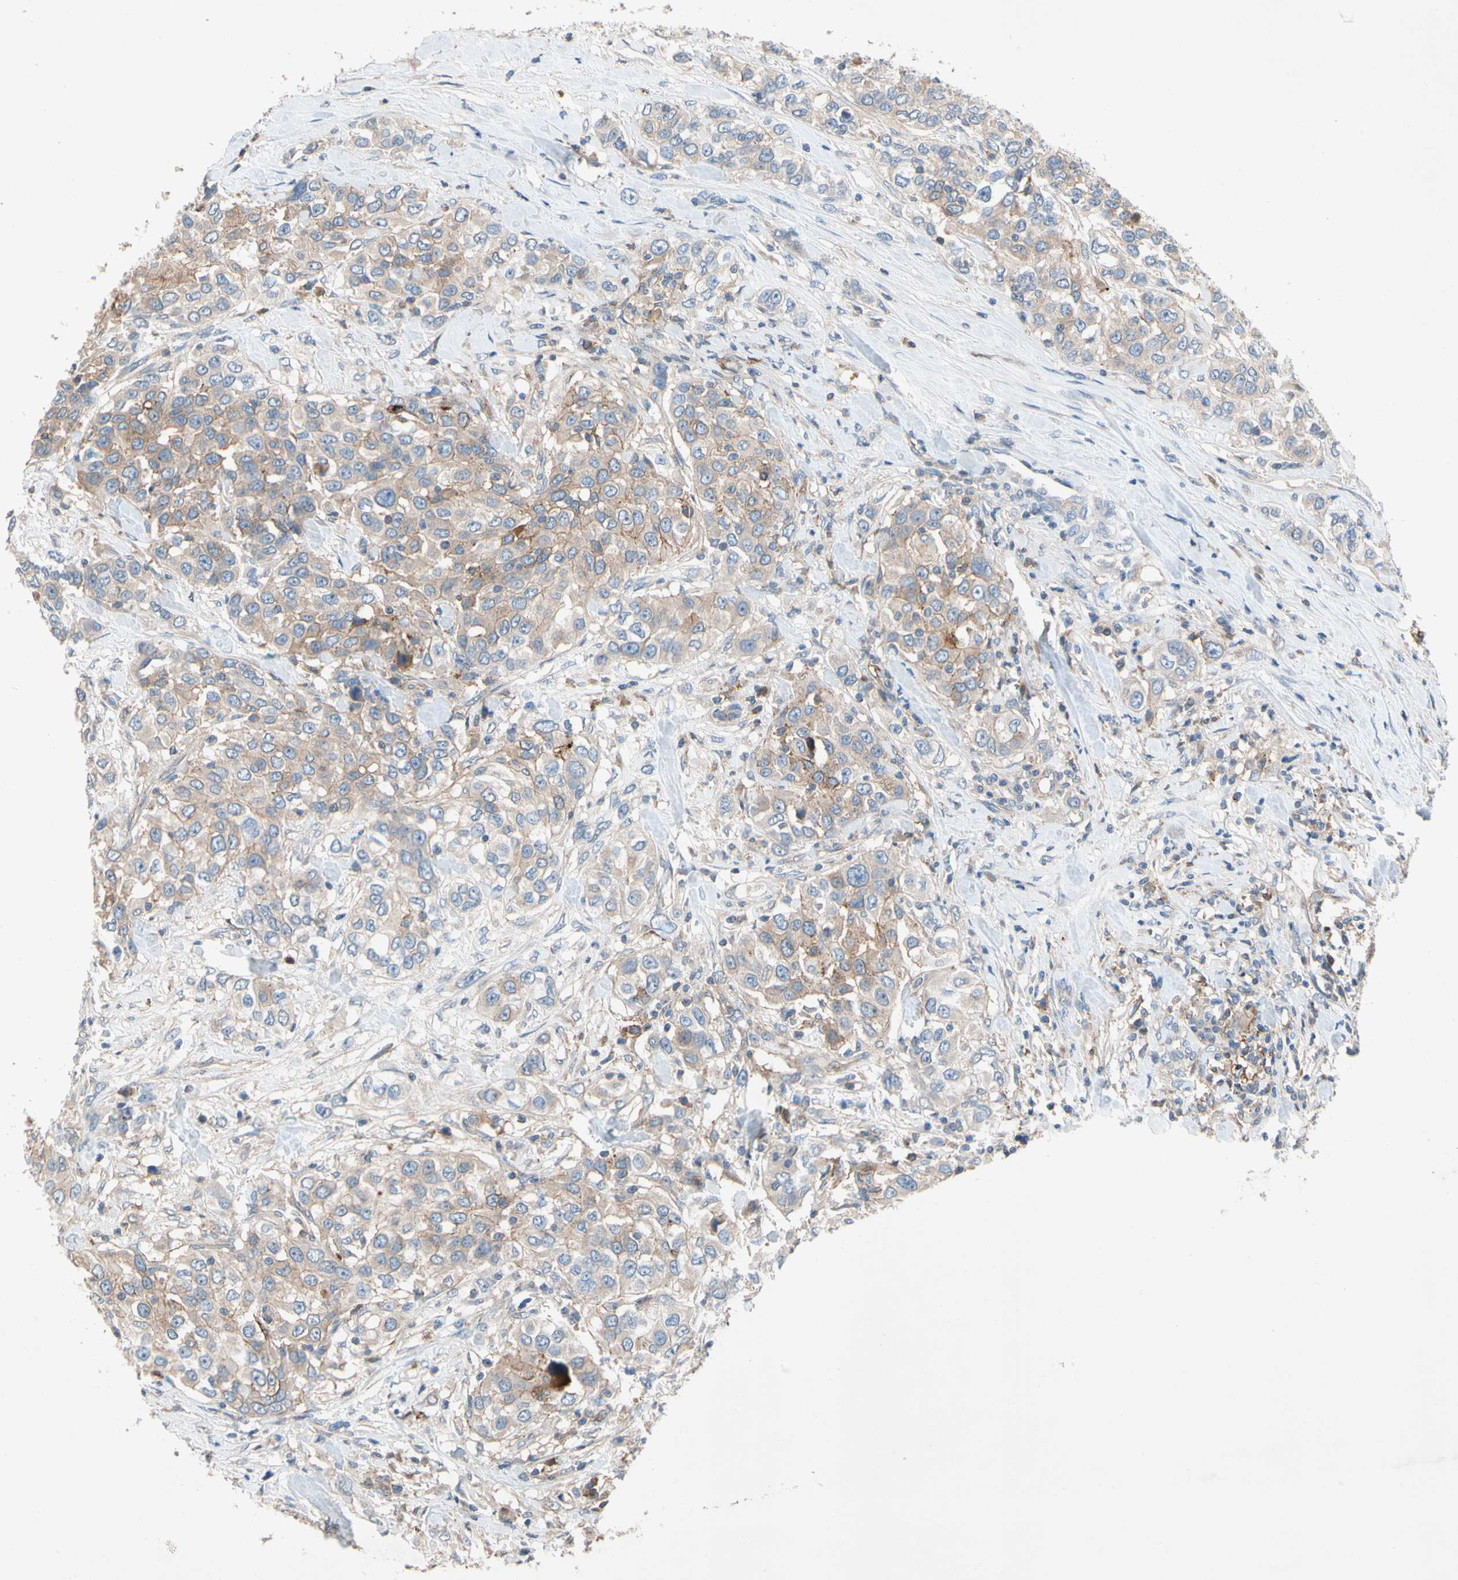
{"staining": {"intensity": "moderate", "quantity": ">75%", "location": "cytoplasmic/membranous"}, "tissue": "urothelial cancer", "cell_type": "Tumor cells", "image_type": "cancer", "snomed": [{"axis": "morphology", "description": "Urothelial carcinoma, High grade"}, {"axis": "topography", "description": "Urinary bladder"}], "caption": "The immunohistochemical stain labels moderate cytoplasmic/membranous positivity in tumor cells of high-grade urothelial carcinoma tissue.", "gene": "NDFIP2", "patient": {"sex": "female", "age": 80}}